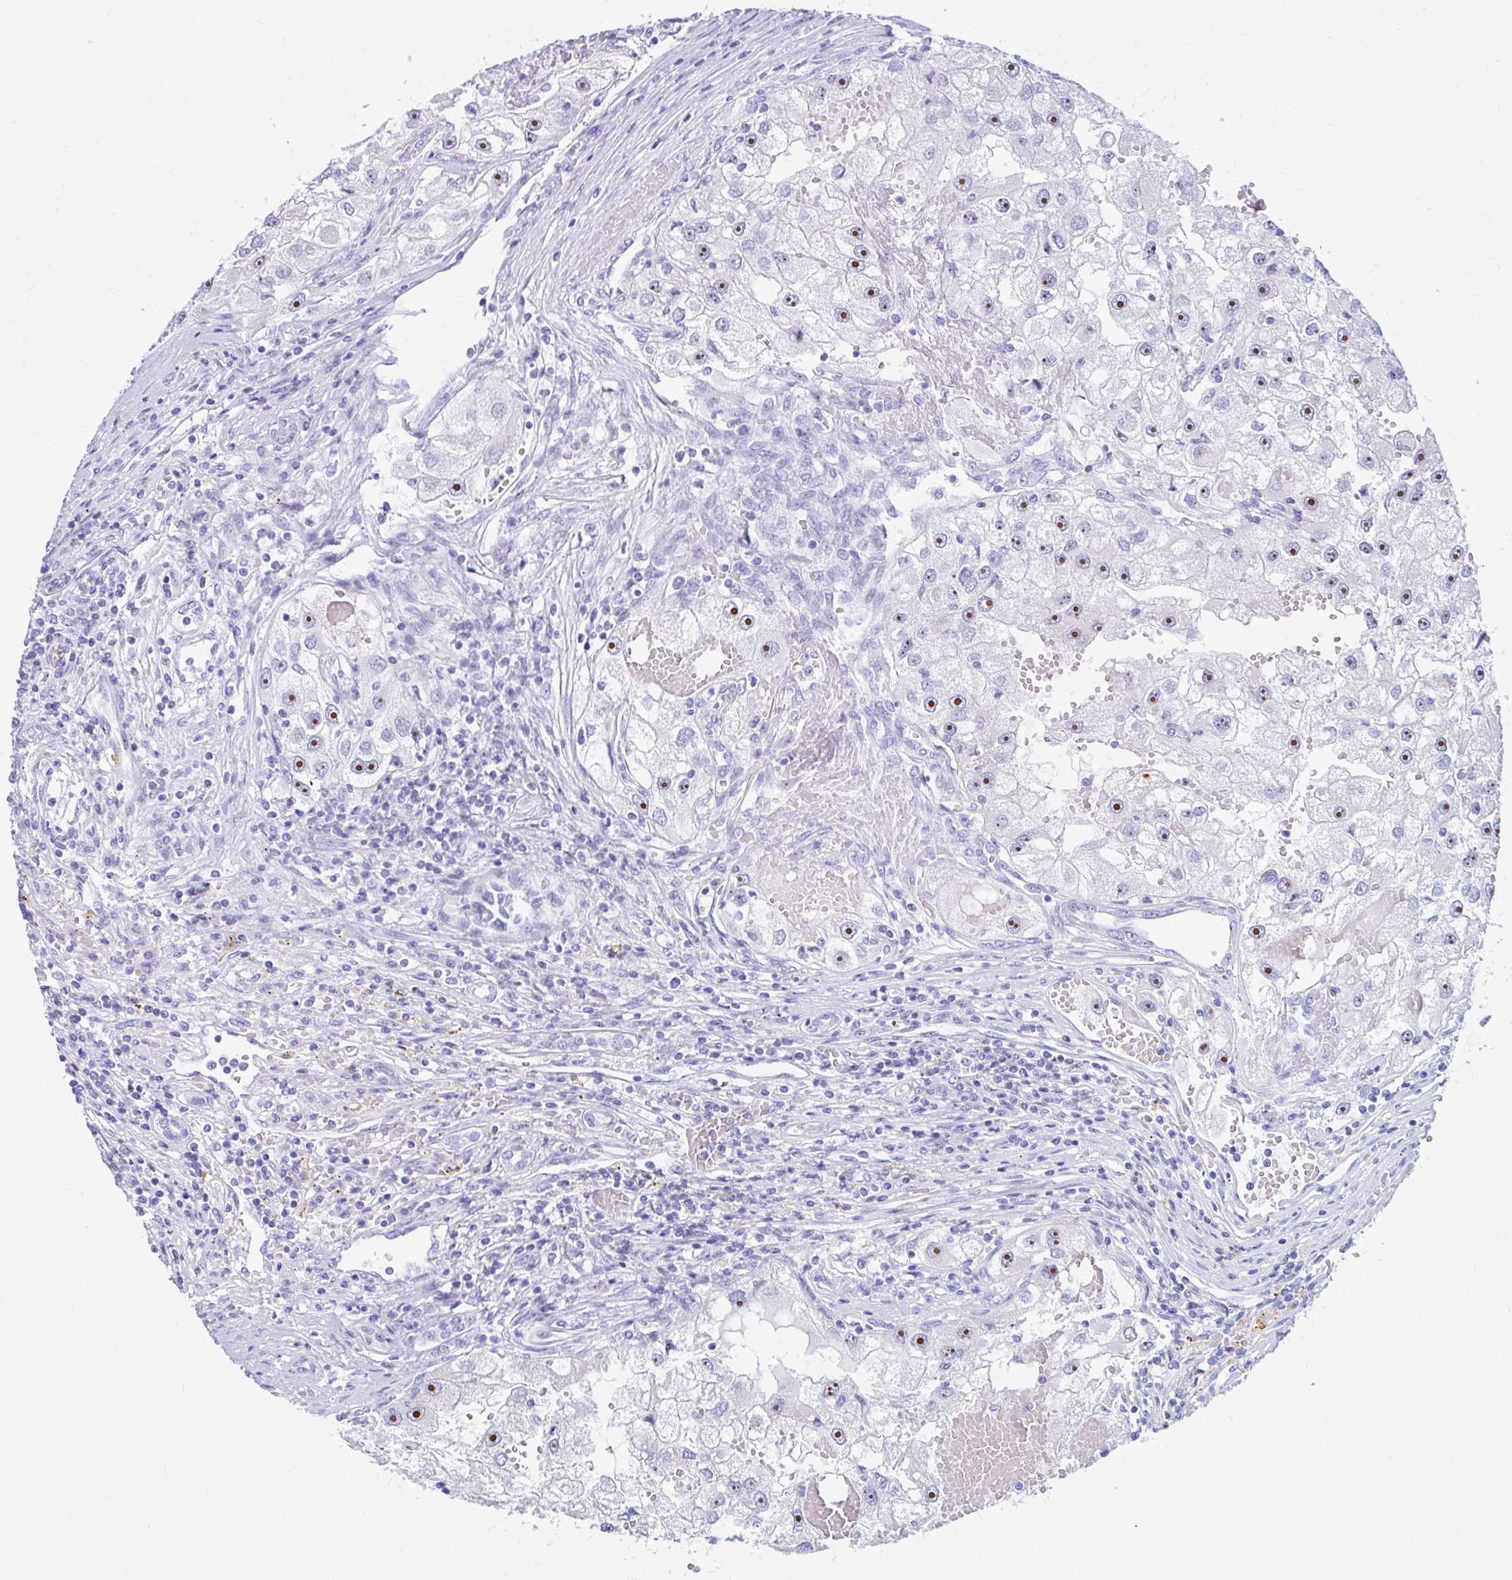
{"staining": {"intensity": "strong", "quantity": "25%-75%", "location": "nuclear"}, "tissue": "renal cancer", "cell_type": "Tumor cells", "image_type": "cancer", "snomed": [{"axis": "morphology", "description": "Adenocarcinoma, NOS"}, {"axis": "topography", "description": "Kidney"}], "caption": "Renal cancer stained with a brown dye reveals strong nuclear positive staining in about 25%-75% of tumor cells.", "gene": "FTSJ3", "patient": {"sex": "male", "age": 63}}